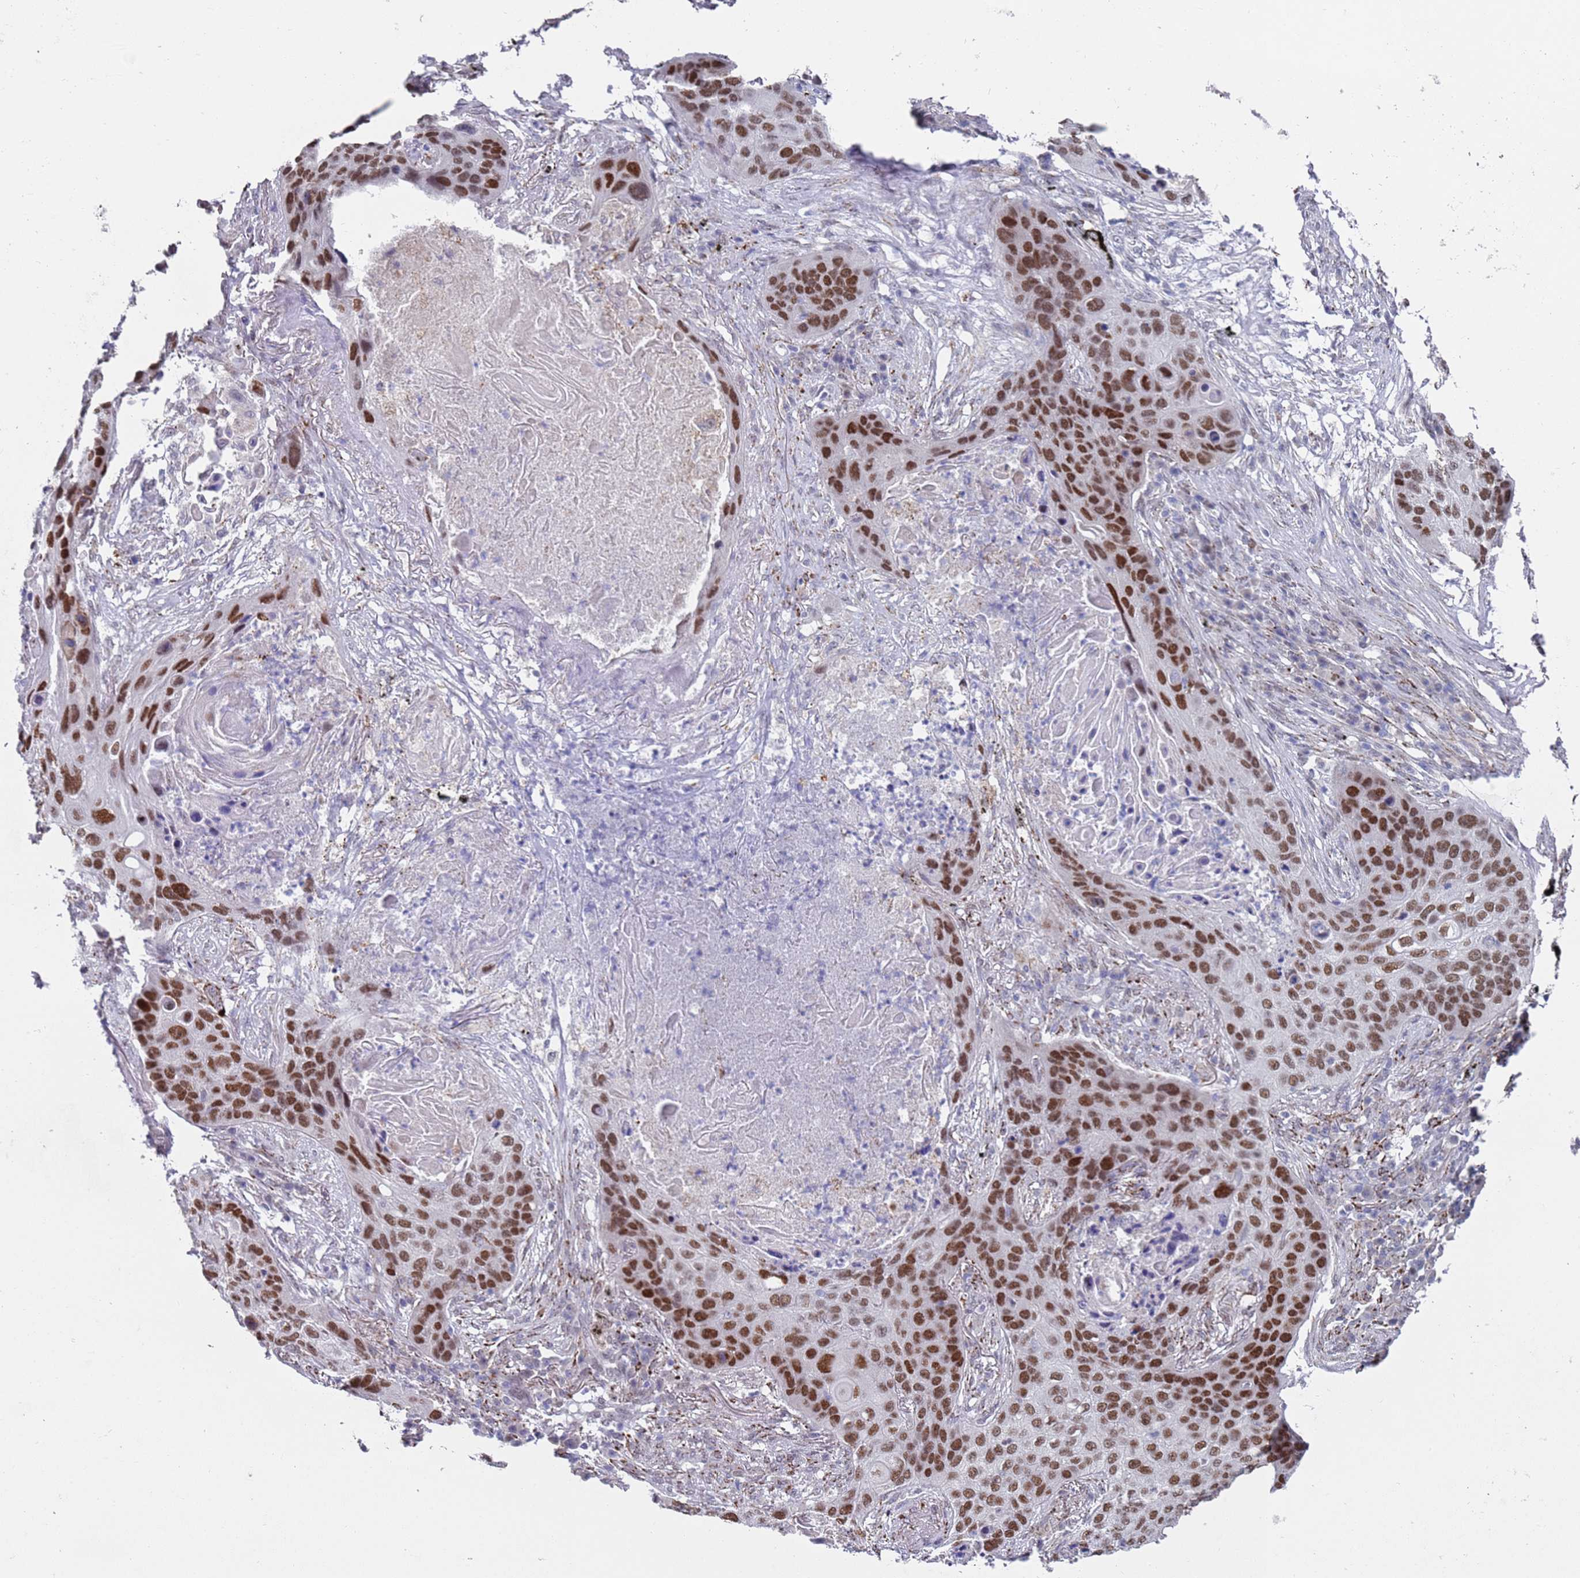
{"staining": {"intensity": "strong", "quantity": ">75%", "location": "nuclear"}, "tissue": "lung cancer", "cell_type": "Tumor cells", "image_type": "cancer", "snomed": [{"axis": "morphology", "description": "Squamous cell carcinoma, NOS"}, {"axis": "topography", "description": "Lung"}], "caption": "Tumor cells show high levels of strong nuclear expression in about >75% of cells in lung cancer (squamous cell carcinoma). The staining is performed using DAB (3,3'-diaminobenzidine) brown chromogen to label protein expression. The nuclei are counter-stained blue using hematoxylin.", "gene": "COPS6", "patient": {"sex": "female", "age": 63}}